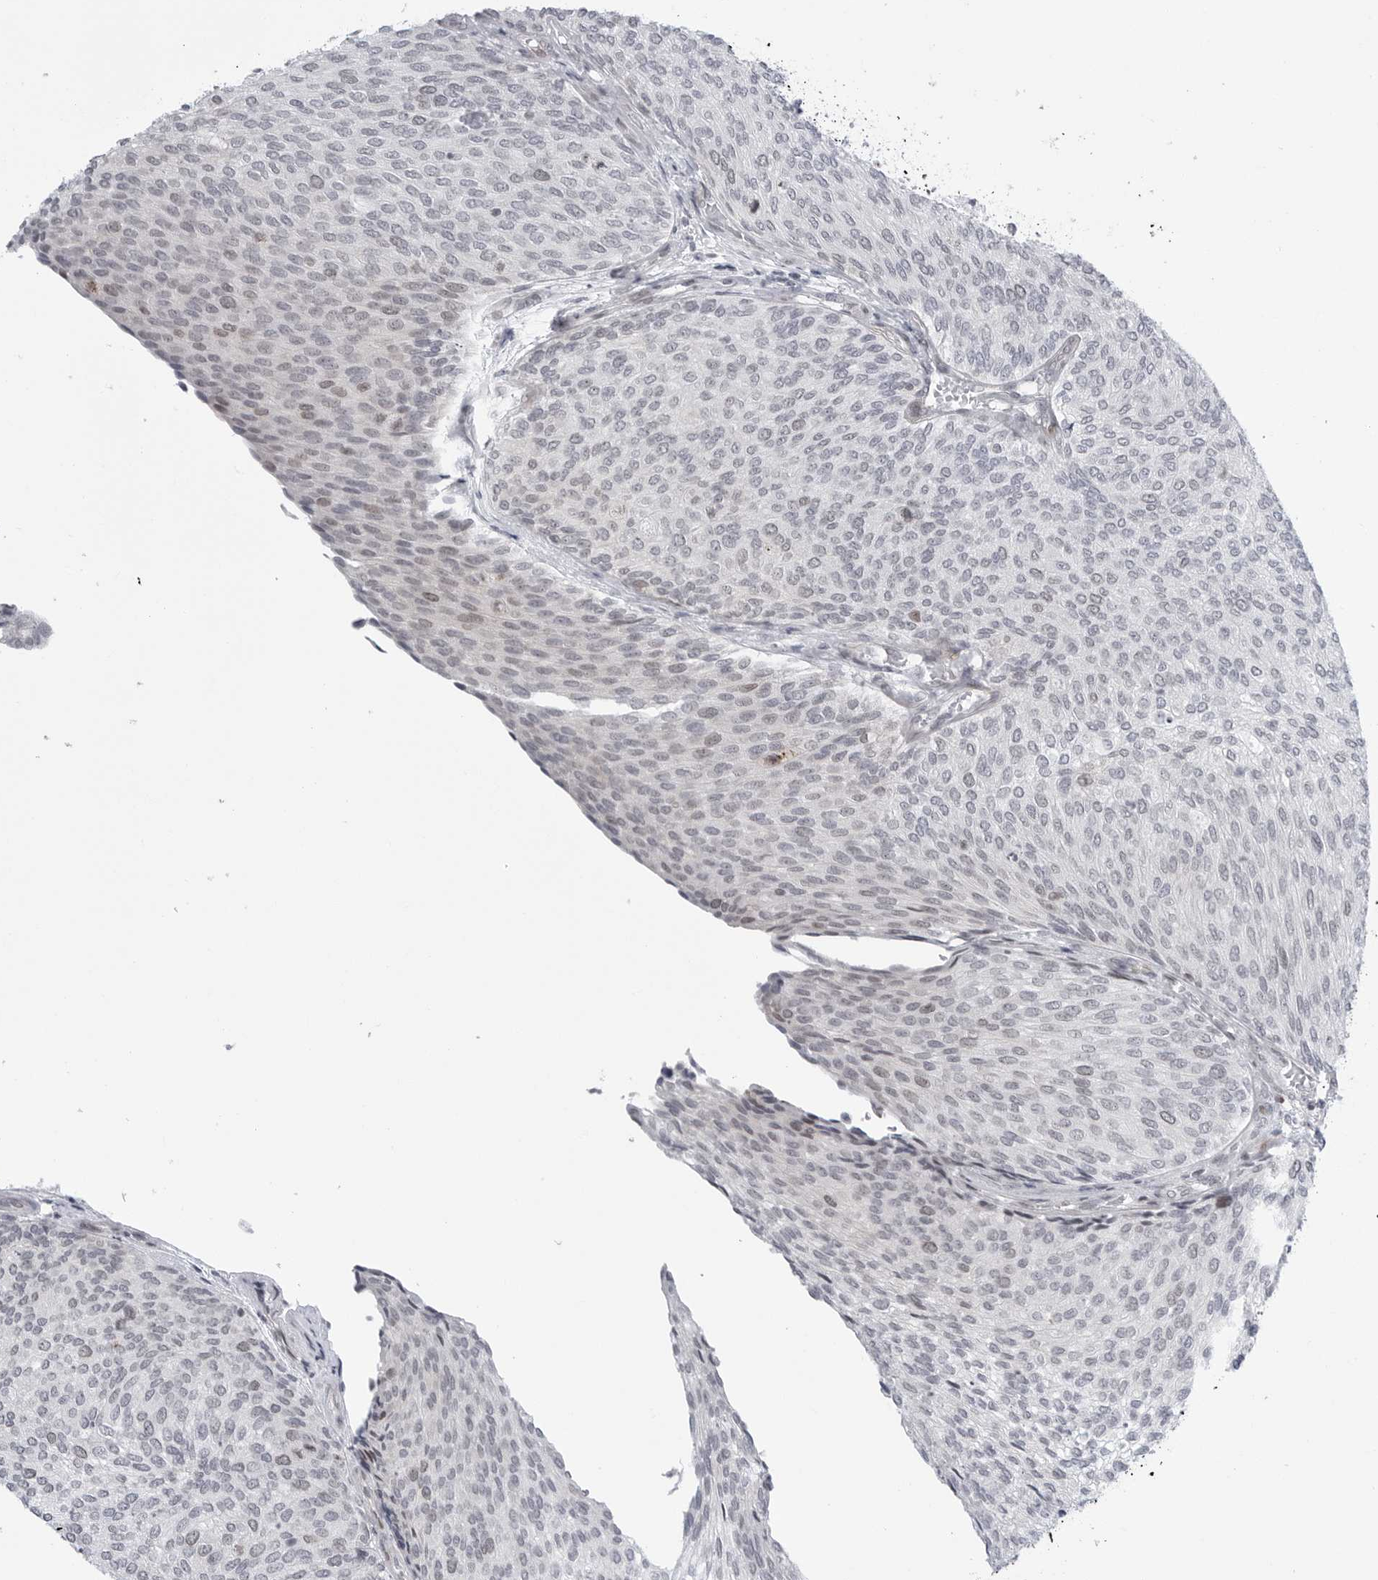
{"staining": {"intensity": "negative", "quantity": "none", "location": "none"}, "tissue": "urothelial cancer", "cell_type": "Tumor cells", "image_type": "cancer", "snomed": [{"axis": "morphology", "description": "Urothelial carcinoma, Low grade"}, {"axis": "topography", "description": "Urinary bladder"}], "caption": "Tumor cells show no significant expression in urothelial cancer.", "gene": "FAM135B", "patient": {"sex": "female", "age": 79}}